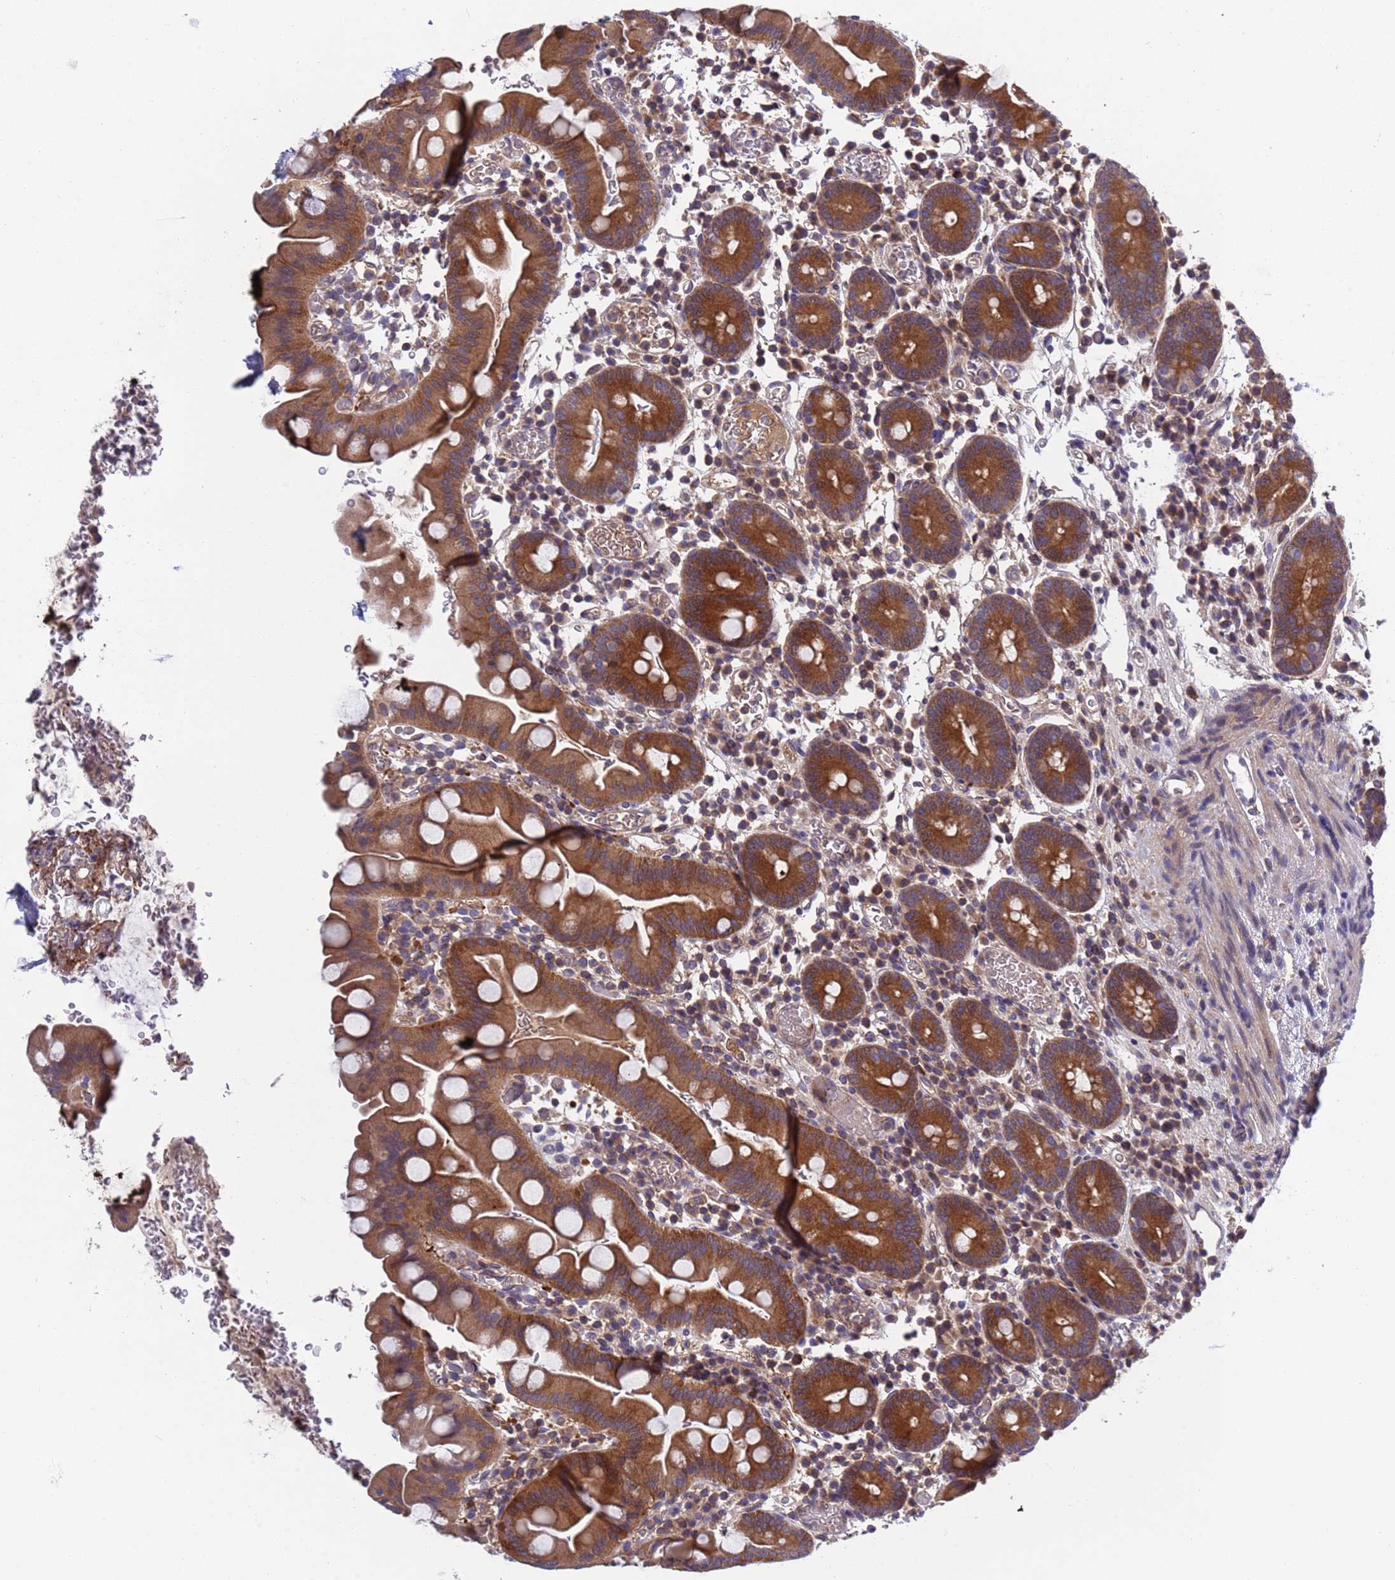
{"staining": {"intensity": "moderate", "quantity": "25%-75%", "location": "cytoplasmic/membranous"}, "tissue": "small intestine", "cell_type": "Glandular cells", "image_type": "normal", "snomed": [{"axis": "morphology", "description": "Normal tissue, NOS"}, {"axis": "topography", "description": "Stomach, upper"}, {"axis": "topography", "description": "Stomach, lower"}, {"axis": "topography", "description": "Small intestine"}], "caption": "Immunohistochemical staining of benign small intestine reveals moderate cytoplasmic/membranous protein staining in approximately 25%-75% of glandular cells.", "gene": "PARP16", "patient": {"sex": "male", "age": 68}}